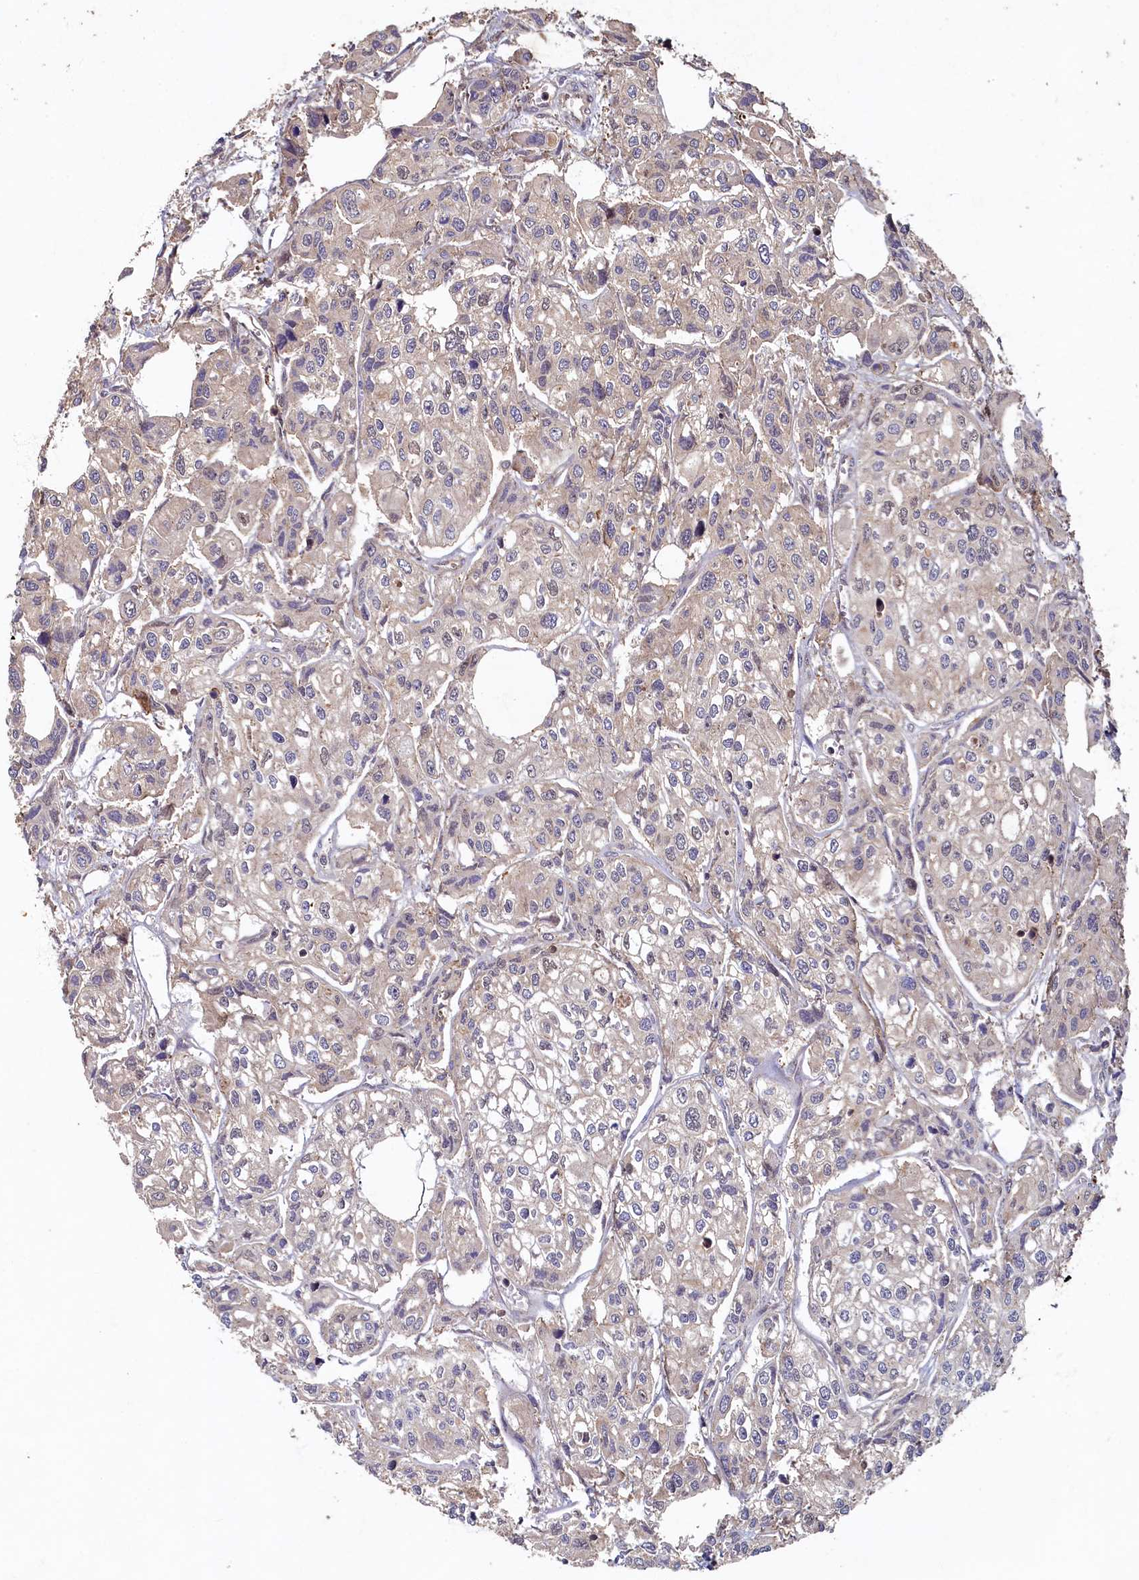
{"staining": {"intensity": "negative", "quantity": "none", "location": "none"}, "tissue": "urothelial cancer", "cell_type": "Tumor cells", "image_type": "cancer", "snomed": [{"axis": "morphology", "description": "Urothelial carcinoma, High grade"}, {"axis": "topography", "description": "Urinary bladder"}], "caption": "This is an immunohistochemistry photomicrograph of urothelial cancer. There is no positivity in tumor cells.", "gene": "LCMT2", "patient": {"sex": "male", "age": 67}}